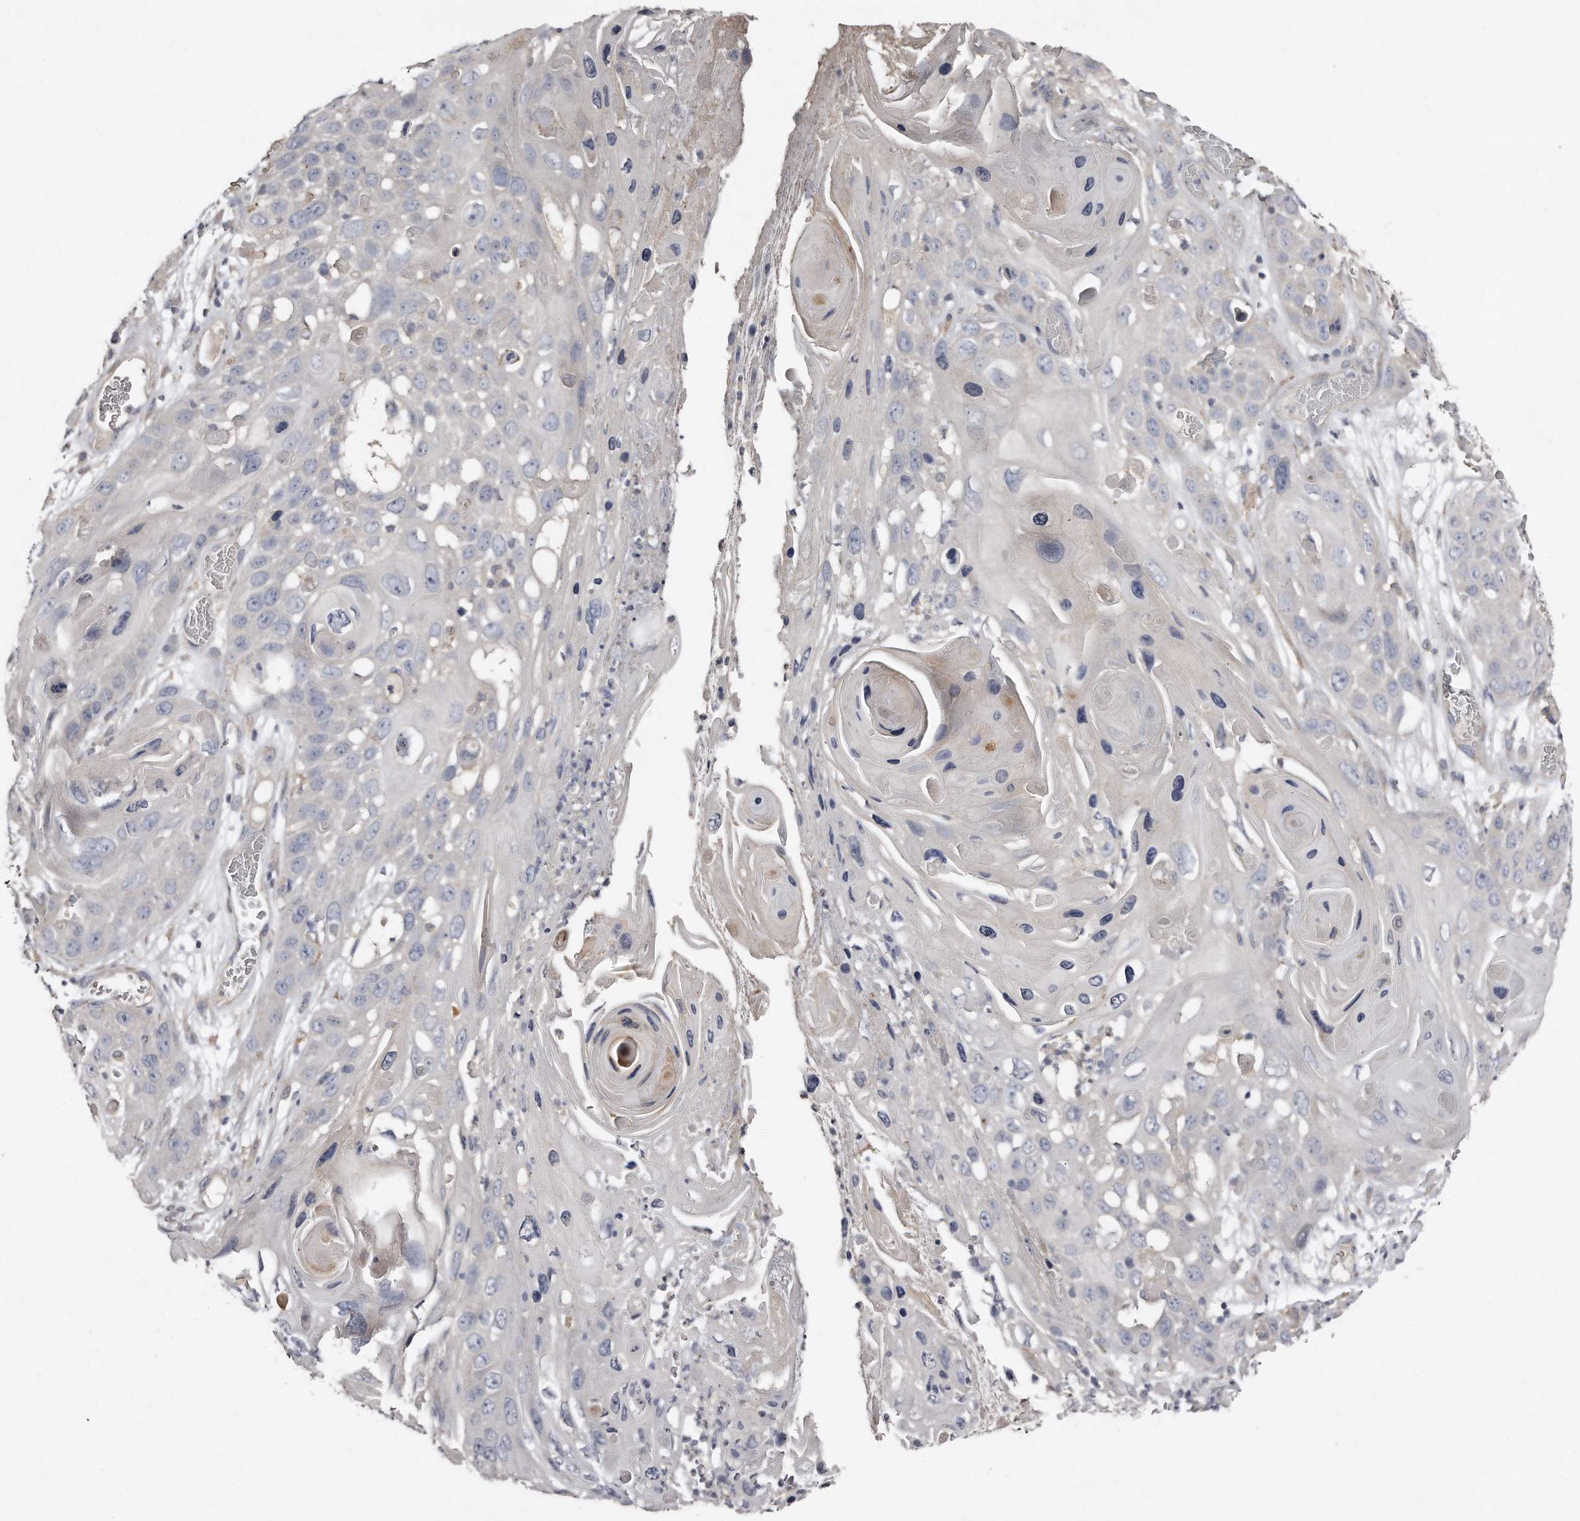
{"staining": {"intensity": "negative", "quantity": "none", "location": "none"}, "tissue": "skin cancer", "cell_type": "Tumor cells", "image_type": "cancer", "snomed": [{"axis": "morphology", "description": "Squamous cell carcinoma, NOS"}, {"axis": "topography", "description": "Skin"}], "caption": "Immunohistochemistry micrograph of neoplastic tissue: skin cancer (squamous cell carcinoma) stained with DAB (3,3'-diaminobenzidine) exhibits no significant protein positivity in tumor cells.", "gene": "LMOD1", "patient": {"sex": "male", "age": 55}}